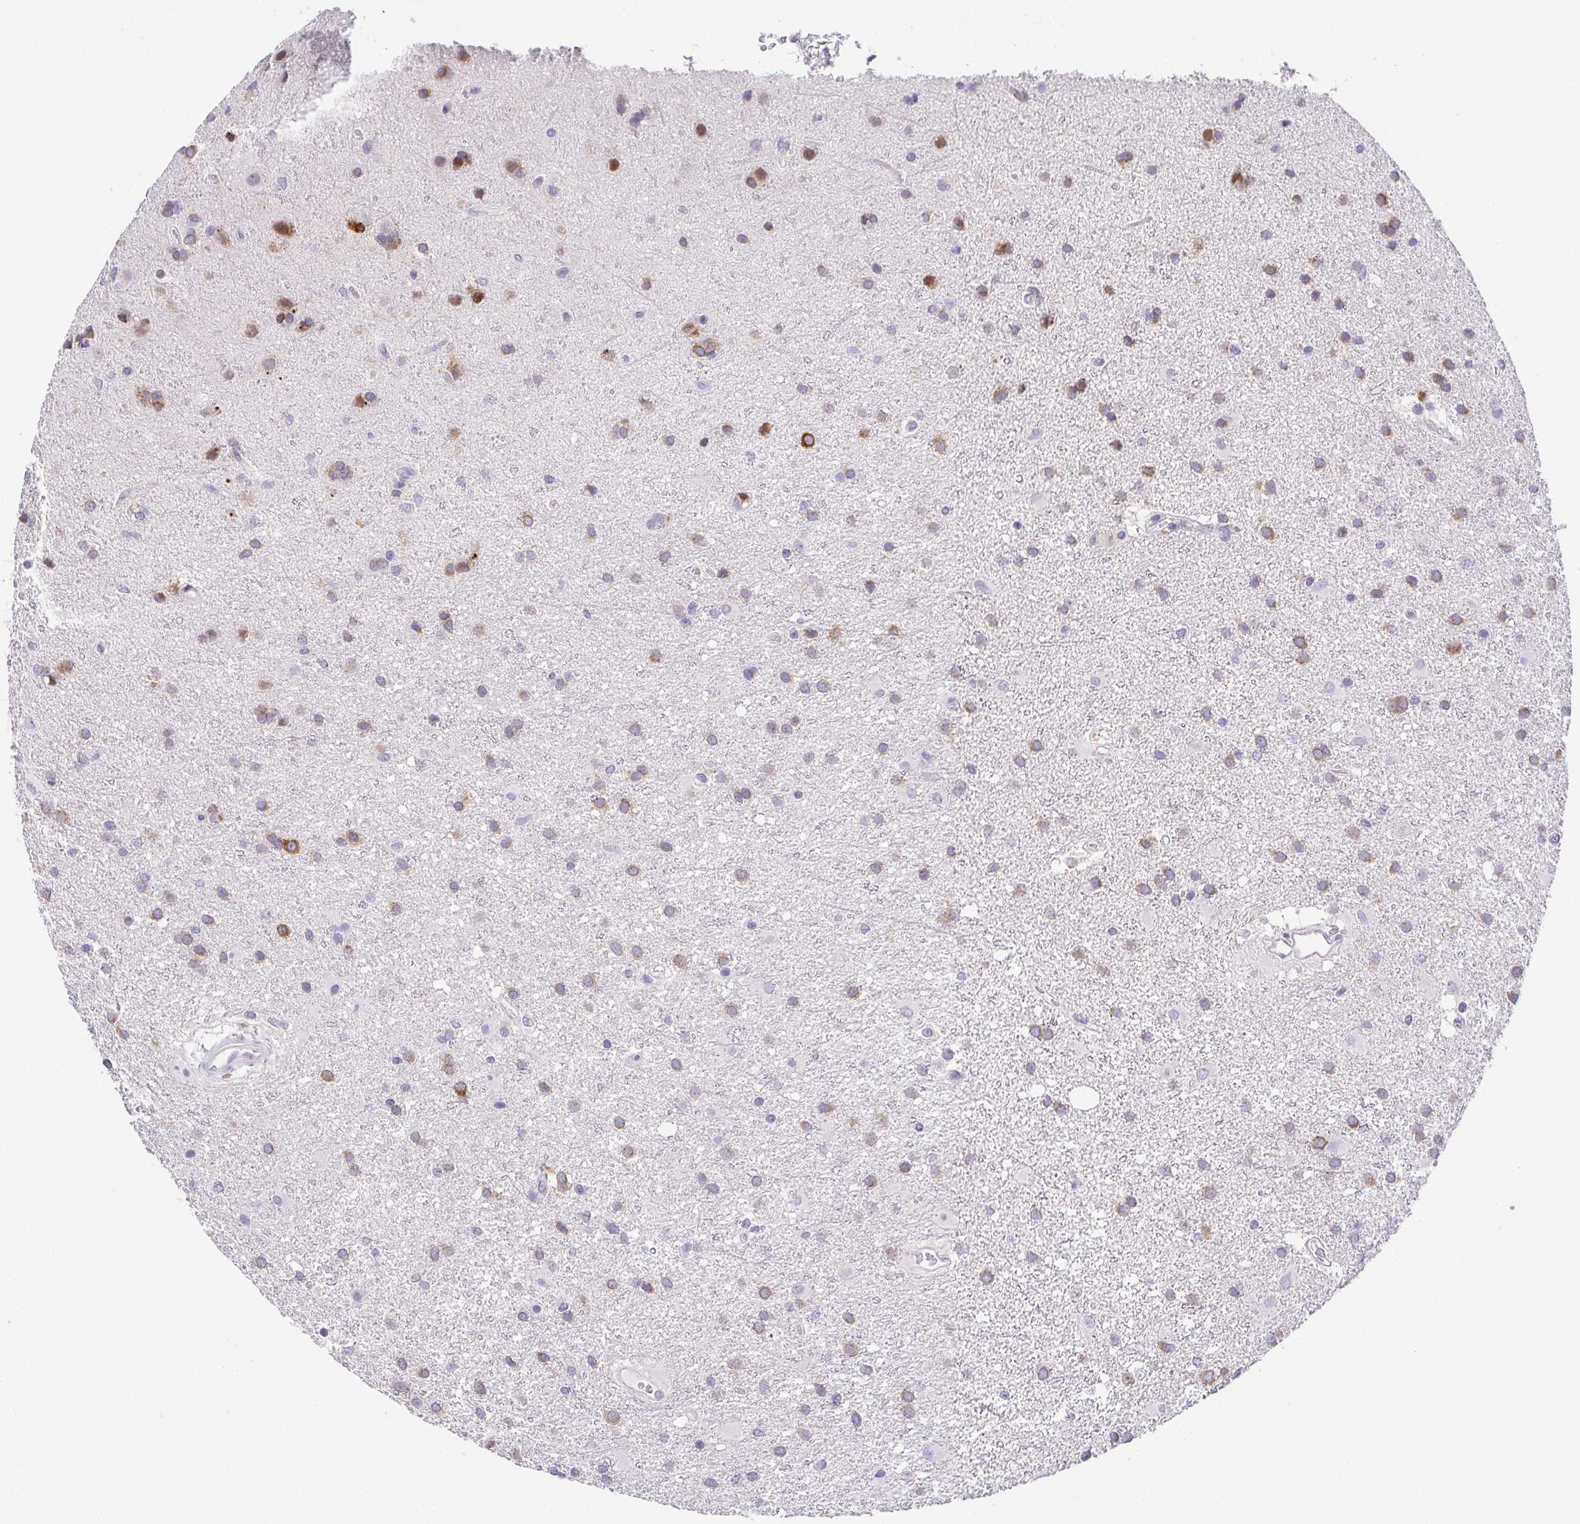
{"staining": {"intensity": "moderate", "quantity": "<25%", "location": "cytoplasmic/membranous"}, "tissue": "glioma", "cell_type": "Tumor cells", "image_type": "cancer", "snomed": [{"axis": "morphology", "description": "Glioma, malignant, High grade"}, {"axis": "topography", "description": "Brain"}], "caption": "Tumor cells reveal low levels of moderate cytoplasmic/membranous expression in approximately <25% of cells in human glioma. The protein of interest is stained brown, and the nuclei are stained in blue (DAB IHC with brightfield microscopy, high magnification).", "gene": "RNASE7", "patient": {"sex": "male", "age": 55}}